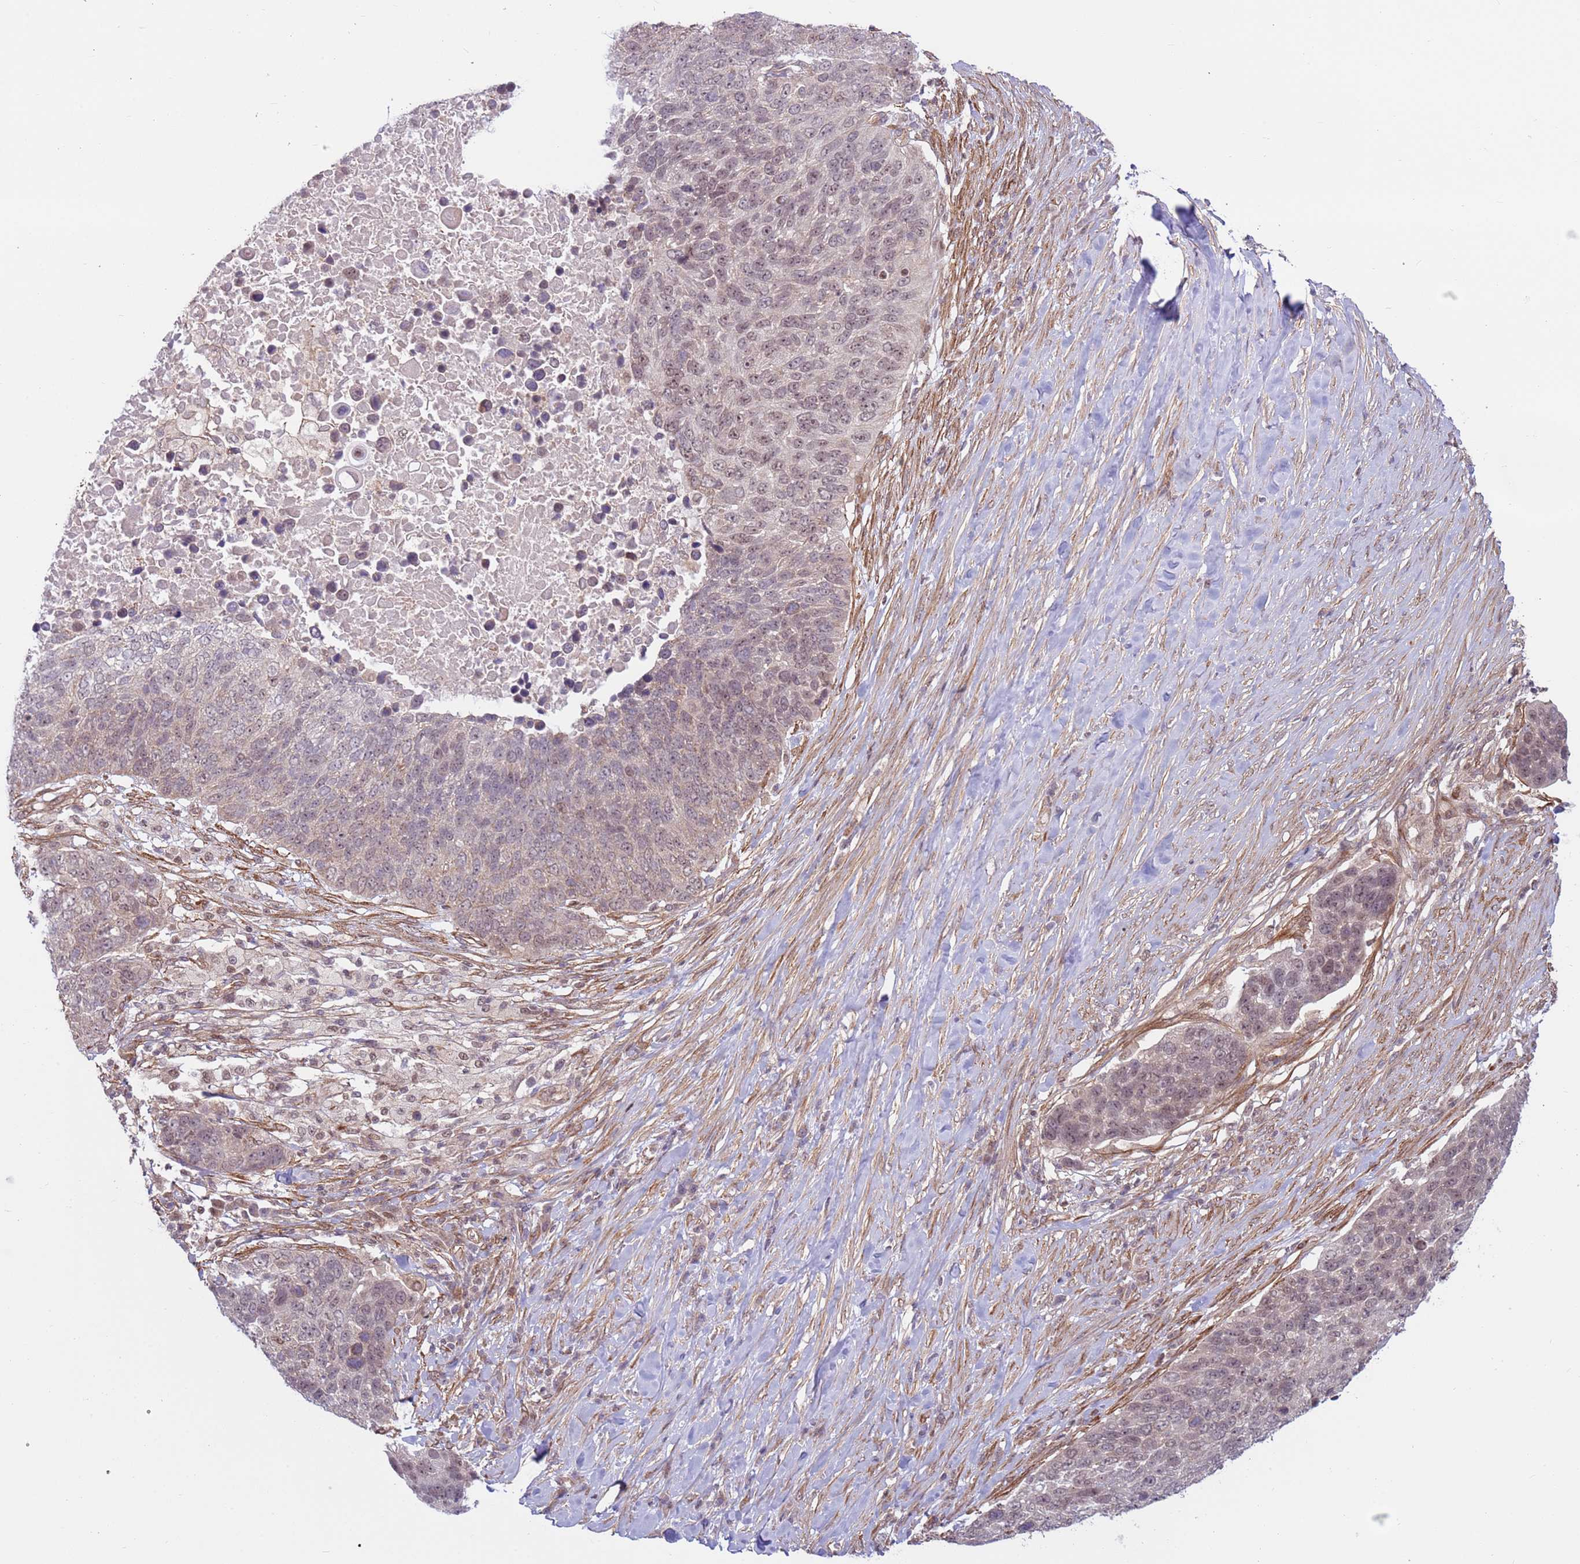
{"staining": {"intensity": "weak", "quantity": "<25%", "location": "nuclear"}, "tissue": "lung cancer", "cell_type": "Tumor cells", "image_type": "cancer", "snomed": [{"axis": "morphology", "description": "Normal tissue, NOS"}, {"axis": "morphology", "description": "Squamous cell carcinoma, NOS"}, {"axis": "topography", "description": "Lymph node"}, {"axis": "topography", "description": "Lung"}], "caption": "This is a histopathology image of immunohistochemistry (IHC) staining of lung cancer (squamous cell carcinoma), which shows no expression in tumor cells. (DAB IHC, high magnification).", "gene": "DCAF4", "patient": {"sex": "male", "age": 66}}